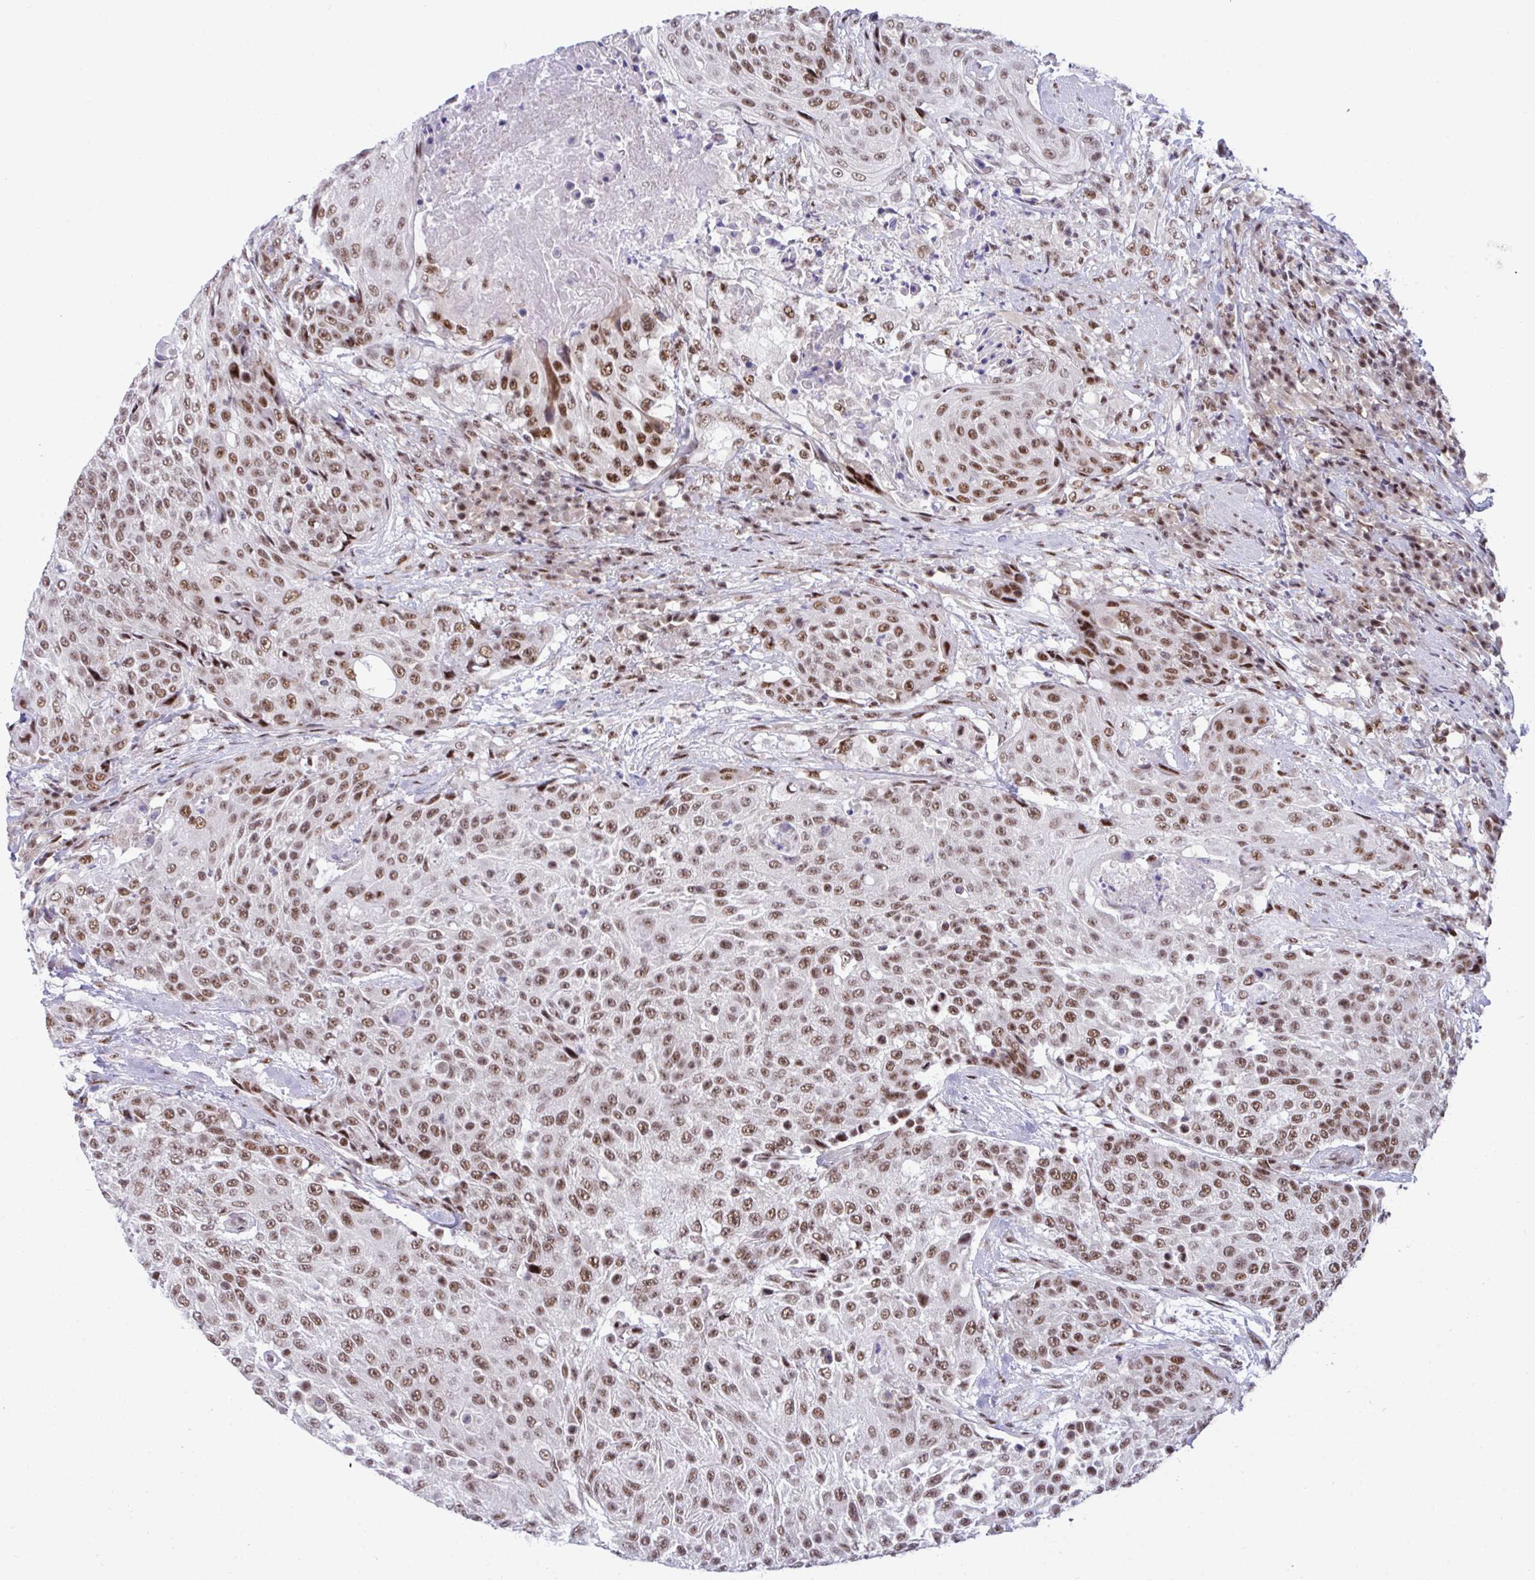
{"staining": {"intensity": "moderate", "quantity": ">75%", "location": "nuclear"}, "tissue": "urothelial cancer", "cell_type": "Tumor cells", "image_type": "cancer", "snomed": [{"axis": "morphology", "description": "Urothelial carcinoma, High grade"}, {"axis": "topography", "description": "Urinary bladder"}], "caption": "A brown stain labels moderate nuclear expression of a protein in human urothelial cancer tumor cells.", "gene": "WBP11", "patient": {"sex": "female", "age": 63}}